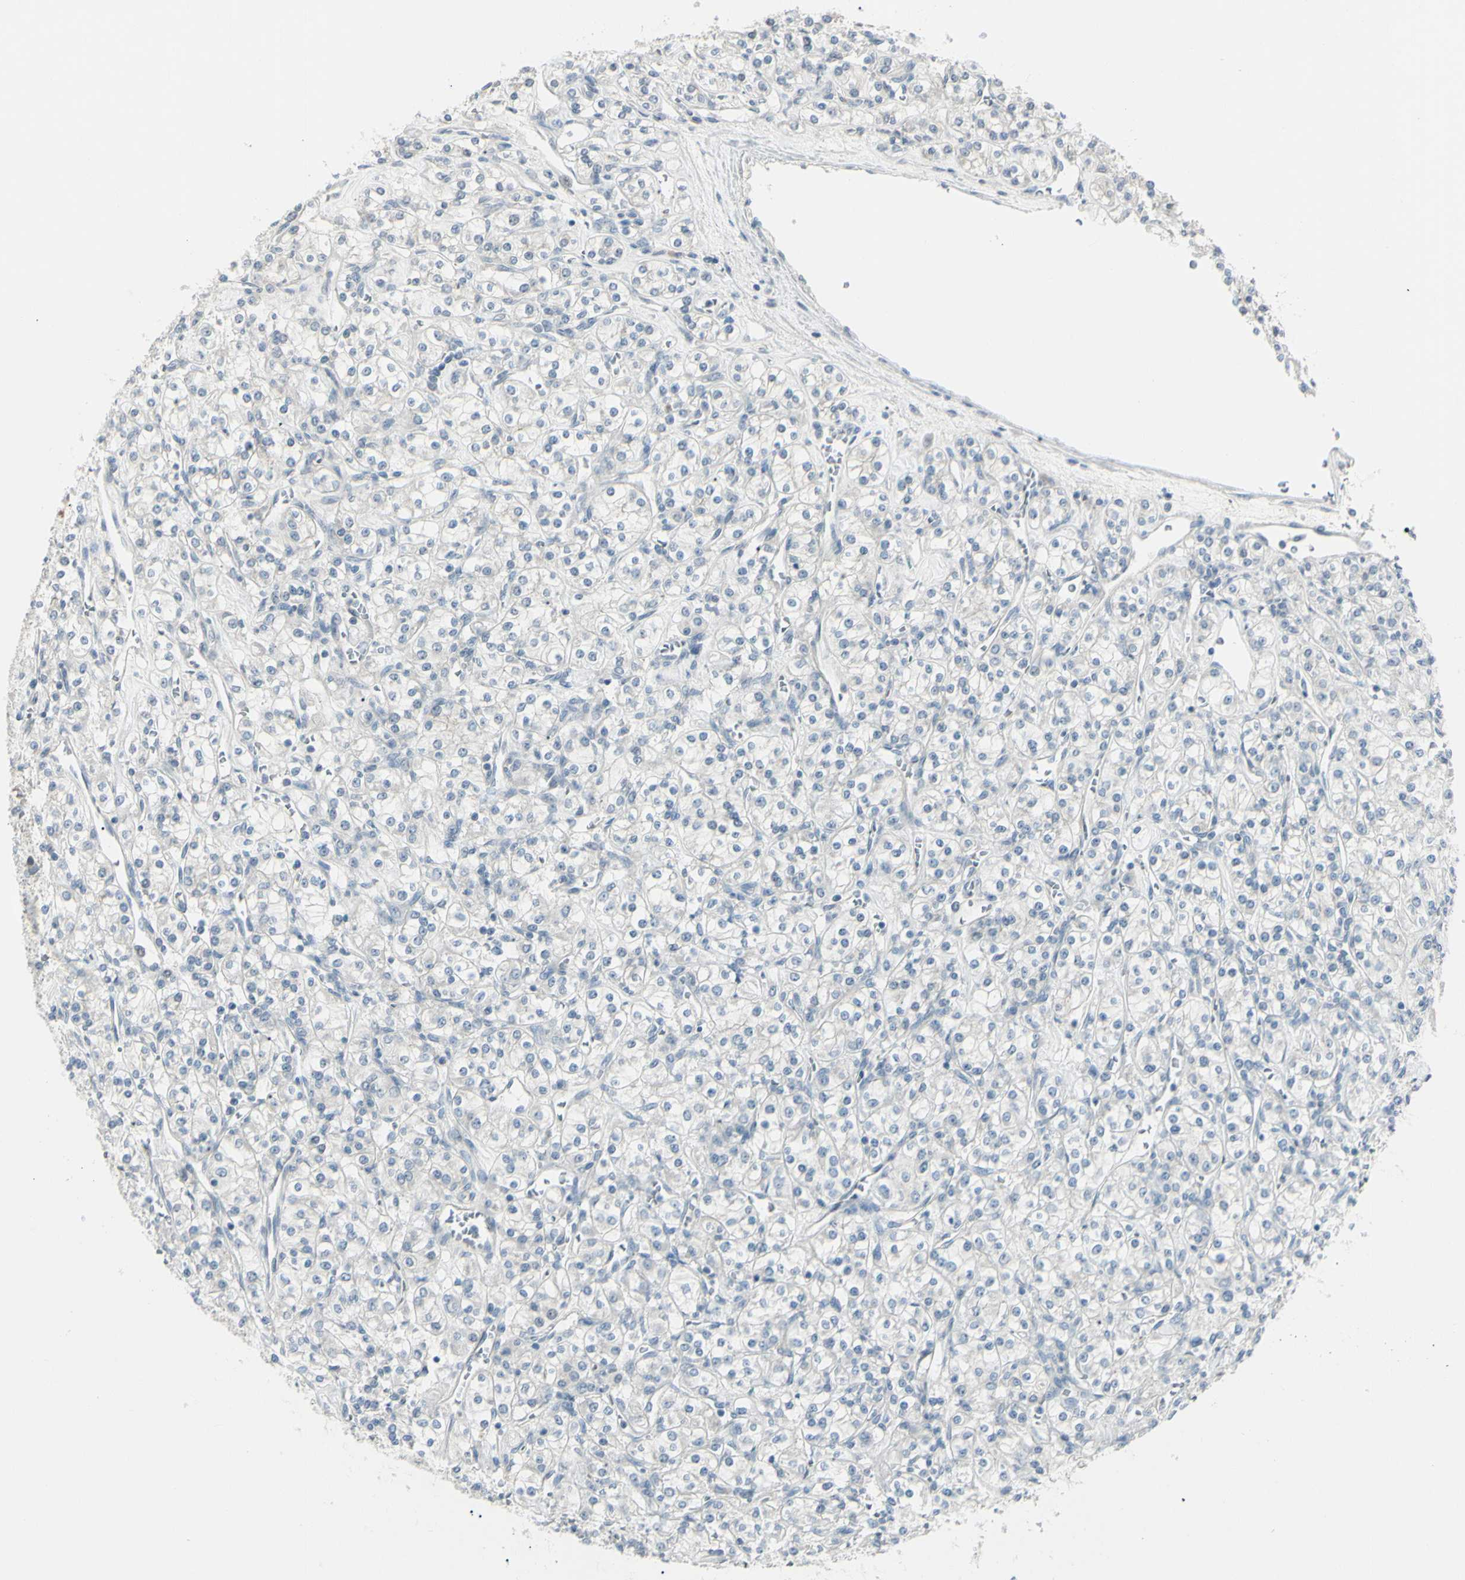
{"staining": {"intensity": "negative", "quantity": "none", "location": "none"}, "tissue": "renal cancer", "cell_type": "Tumor cells", "image_type": "cancer", "snomed": [{"axis": "morphology", "description": "Adenocarcinoma, NOS"}, {"axis": "topography", "description": "Kidney"}], "caption": "A histopathology image of human renal cancer is negative for staining in tumor cells.", "gene": "SH3GL2", "patient": {"sex": "male", "age": 77}}